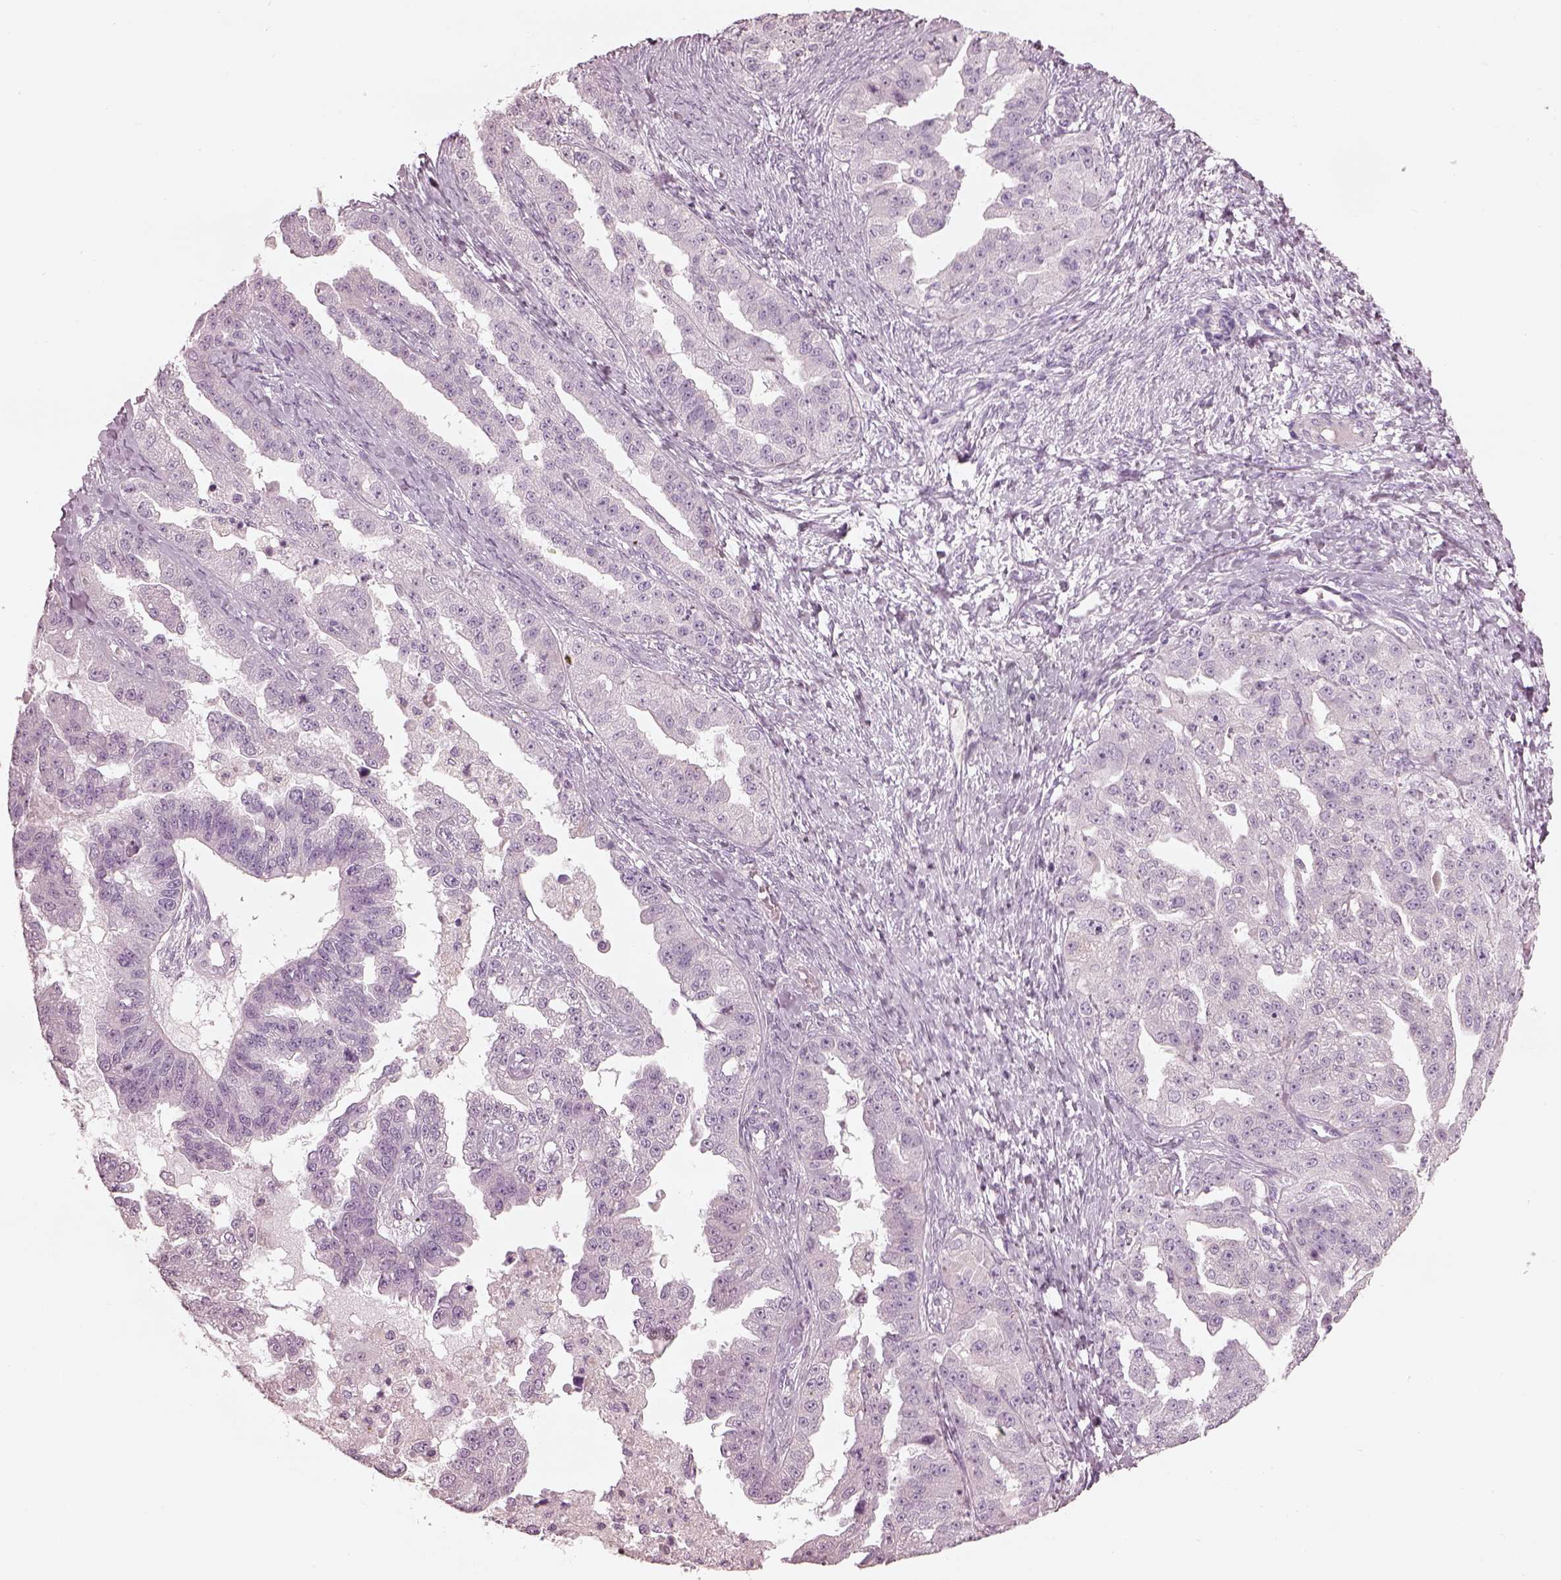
{"staining": {"intensity": "negative", "quantity": "none", "location": "none"}, "tissue": "ovarian cancer", "cell_type": "Tumor cells", "image_type": "cancer", "snomed": [{"axis": "morphology", "description": "Cystadenocarcinoma, serous, NOS"}, {"axis": "topography", "description": "Ovary"}], "caption": "This is an immunohistochemistry (IHC) micrograph of ovarian cancer. There is no staining in tumor cells.", "gene": "RSPH9", "patient": {"sex": "female", "age": 58}}